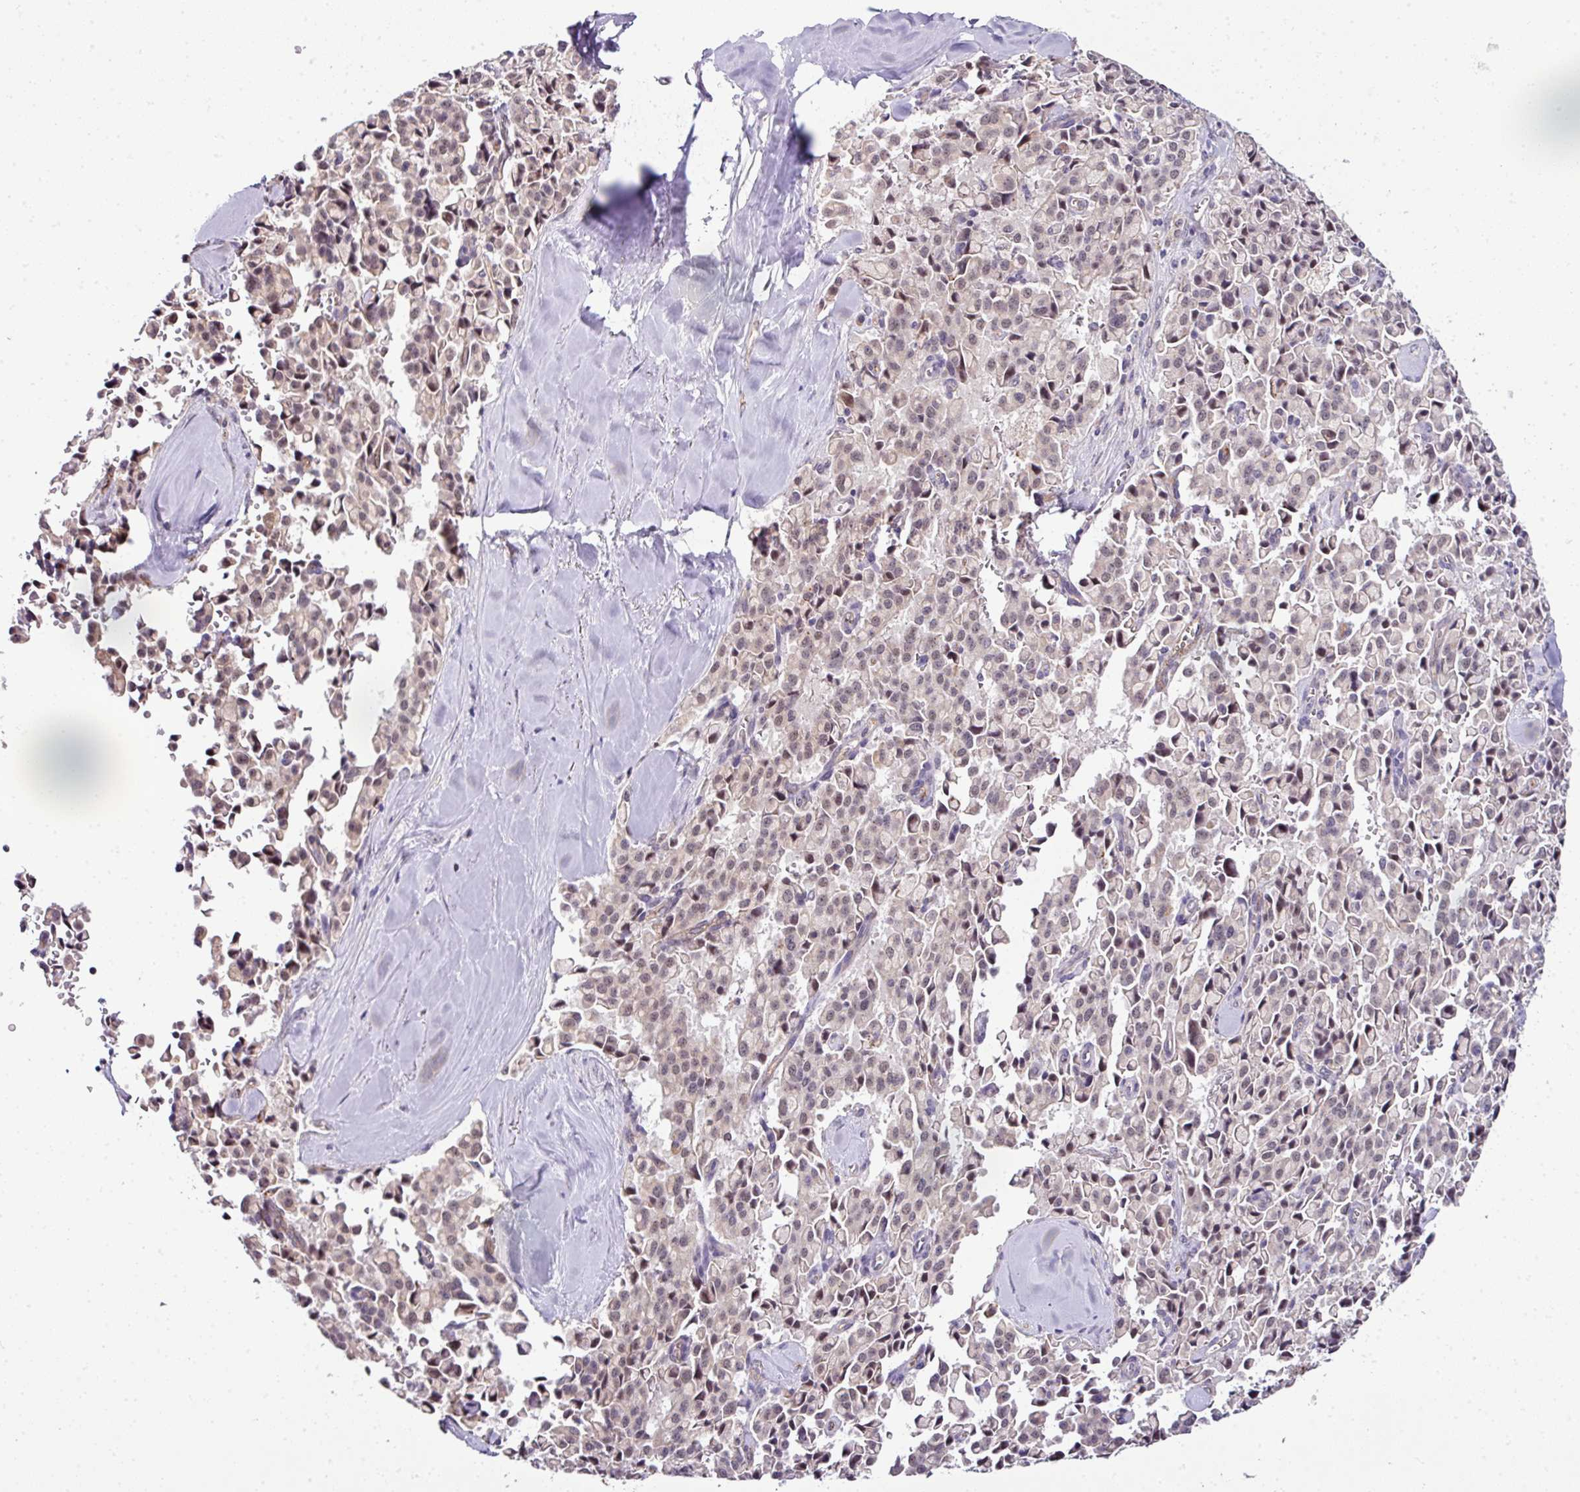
{"staining": {"intensity": "weak", "quantity": "25%-75%", "location": "cytoplasmic/membranous,nuclear"}, "tissue": "pancreatic cancer", "cell_type": "Tumor cells", "image_type": "cancer", "snomed": [{"axis": "morphology", "description": "Adenocarcinoma, NOS"}, {"axis": "topography", "description": "Pancreas"}], "caption": "Brown immunohistochemical staining in pancreatic cancer (adenocarcinoma) exhibits weak cytoplasmic/membranous and nuclear expression in approximately 25%-75% of tumor cells.", "gene": "NAPSA", "patient": {"sex": "male", "age": 65}}